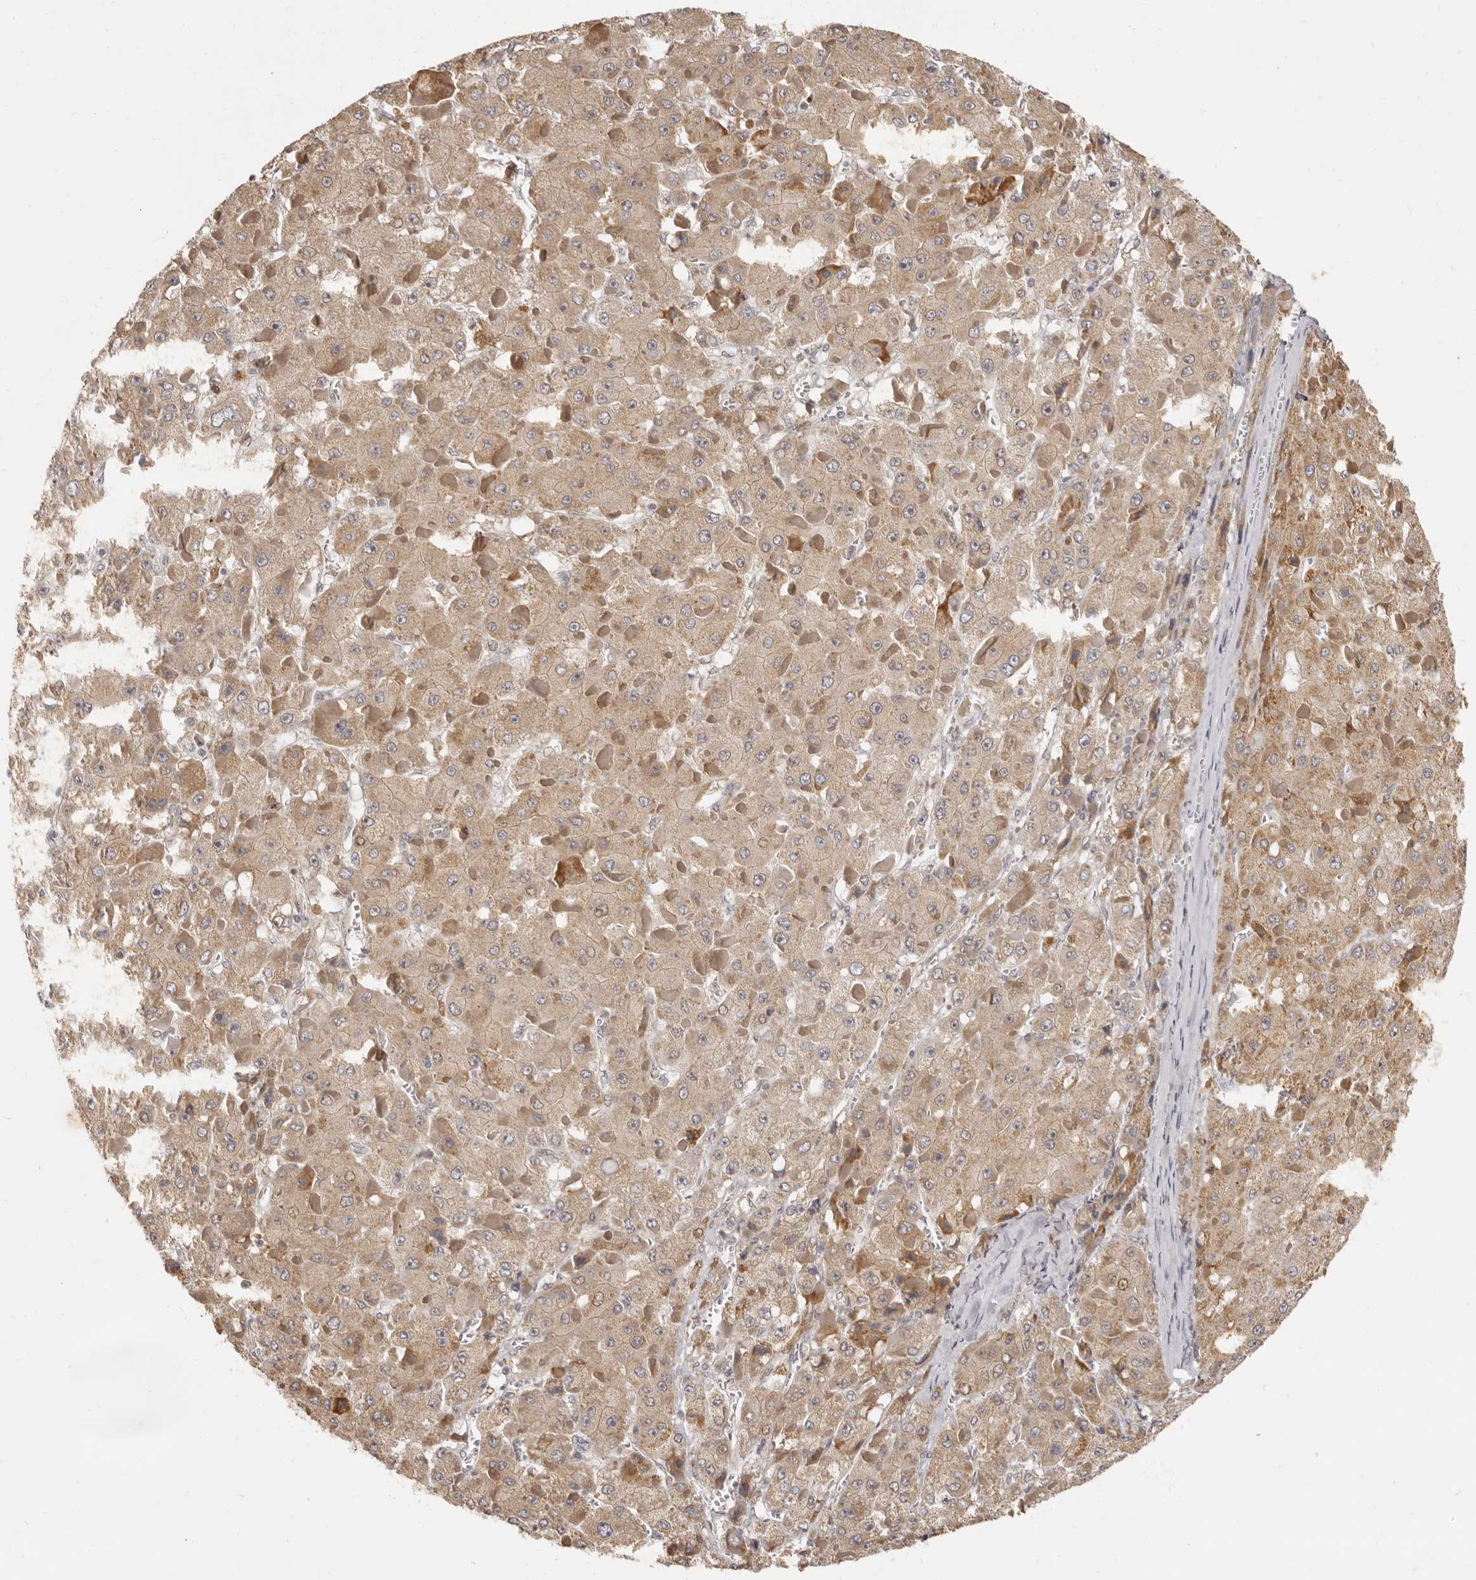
{"staining": {"intensity": "moderate", "quantity": ">75%", "location": "cytoplasmic/membranous"}, "tissue": "liver cancer", "cell_type": "Tumor cells", "image_type": "cancer", "snomed": [{"axis": "morphology", "description": "Carcinoma, Hepatocellular, NOS"}, {"axis": "topography", "description": "Liver"}], "caption": "Immunohistochemistry (IHC) (DAB) staining of liver cancer shows moderate cytoplasmic/membranous protein staining in approximately >75% of tumor cells.", "gene": "ZNF326", "patient": {"sex": "female", "age": 73}}